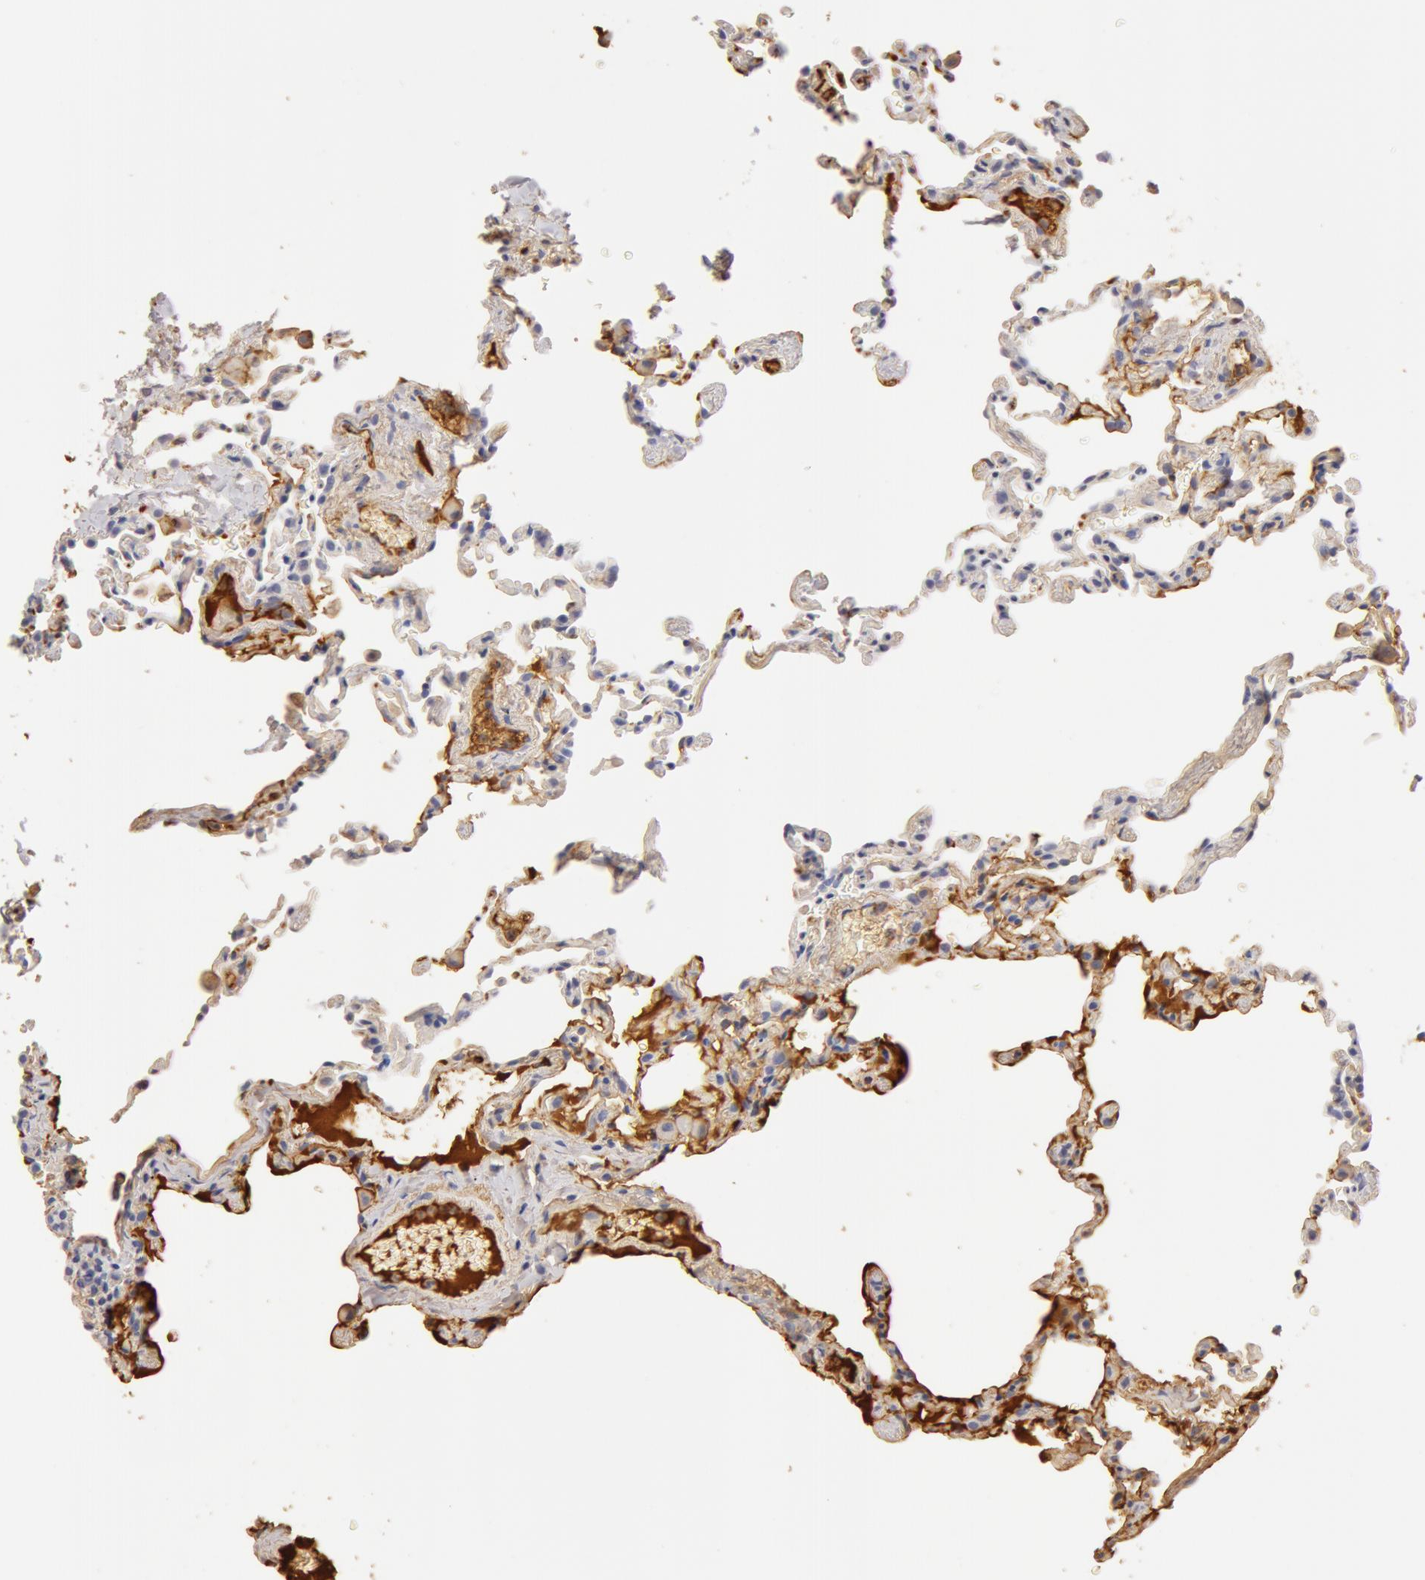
{"staining": {"intensity": "weak", "quantity": ">75%", "location": "cytoplasmic/membranous"}, "tissue": "lung", "cell_type": "Alveolar cells", "image_type": "normal", "snomed": [{"axis": "morphology", "description": "Normal tissue, NOS"}, {"axis": "topography", "description": "Lung"}], "caption": "IHC of normal lung shows low levels of weak cytoplasmic/membranous expression in about >75% of alveolar cells. (Brightfield microscopy of DAB IHC at high magnification).", "gene": "TF", "patient": {"sex": "female", "age": 61}}